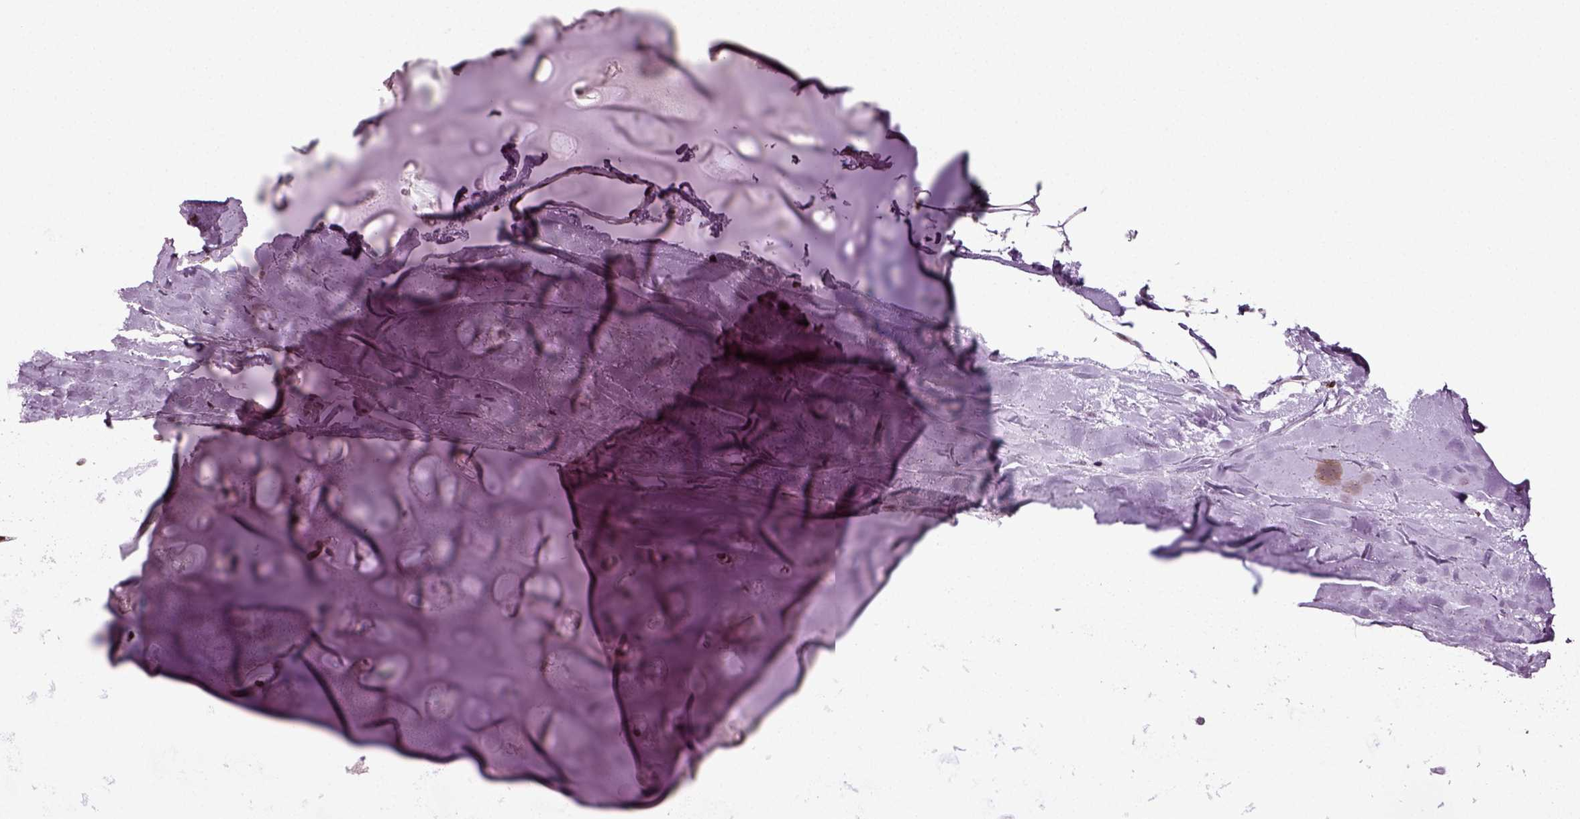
{"staining": {"intensity": "moderate", "quantity": "<25%", "location": "nuclear"}, "tissue": "soft tissue", "cell_type": "Chondrocytes", "image_type": "normal", "snomed": [{"axis": "morphology", "description": "Normal tissue, NOS"}, {"axis": "topography", "description": "Lymph node"}, {"axis": "topography", "description": "Bronchus"}], "caption": "Normal soft tissue exhibits moderate nuclear expression in about <25% of chondrocytes, visualized by immunohistochemistry.", "gene": "HEYL", "patient": {"sex": "female", "age": 70}}